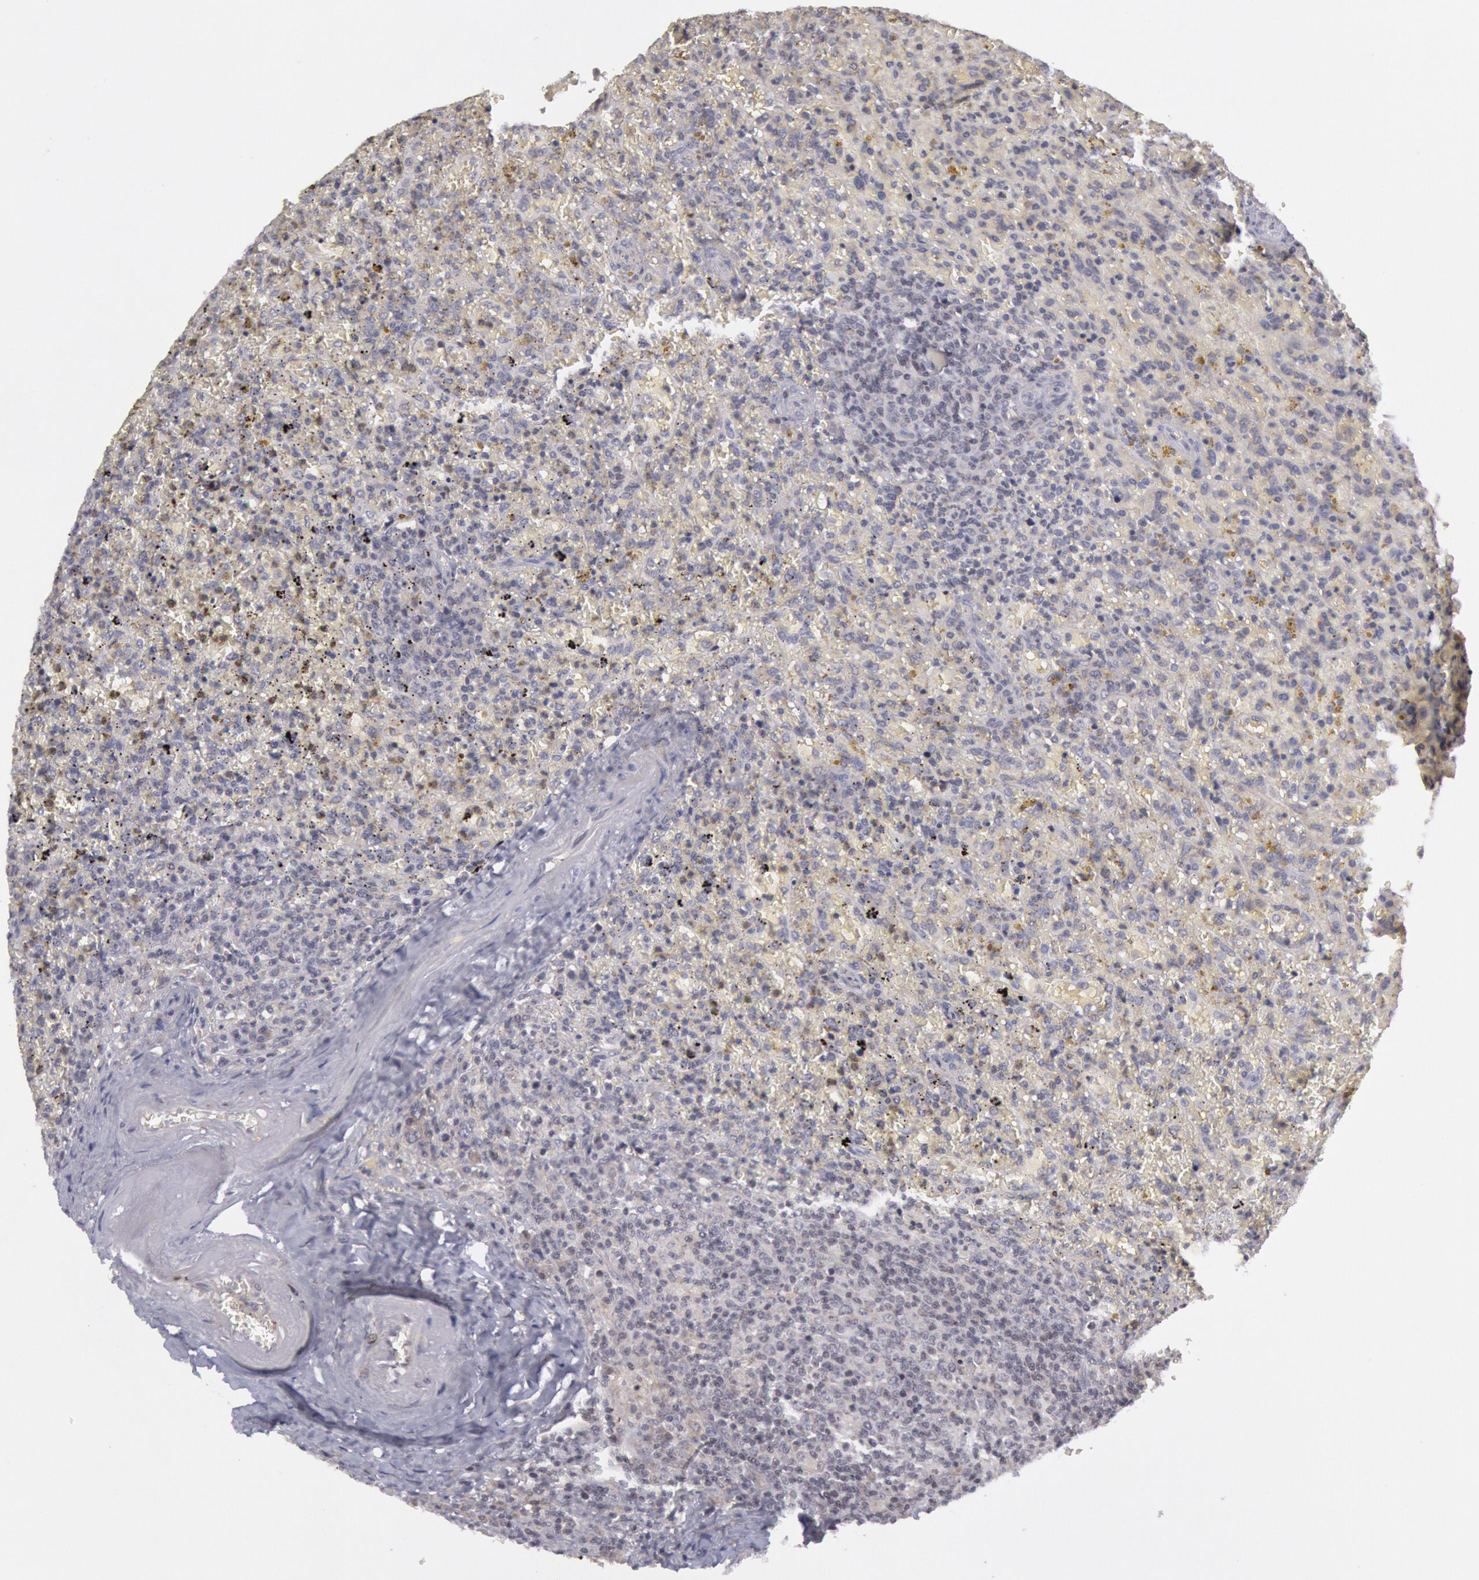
{"staining": {"intensity": "negative", "quantity": "none", "location": "none"}, "tissue": "lymphoma", "cell_type": "Tumor cells", "image_type": "cancer", "snomed": [{"axis": "morphology", "description": "Malignant lymphoma, non-Hodgkin's type, High grade"}, {"axis": "topography", "description": "Spleen"}, {"axis": "topography", "description": "Lymph node"}], "caption": "Immunohistochemistry (IHC) photomicrograph of human lymphoma stained for a protein (brown), which demonstrates no expression in tumor cells.", "gene": "PTGS2", "patient": {"sex": "female", "age": 70}}